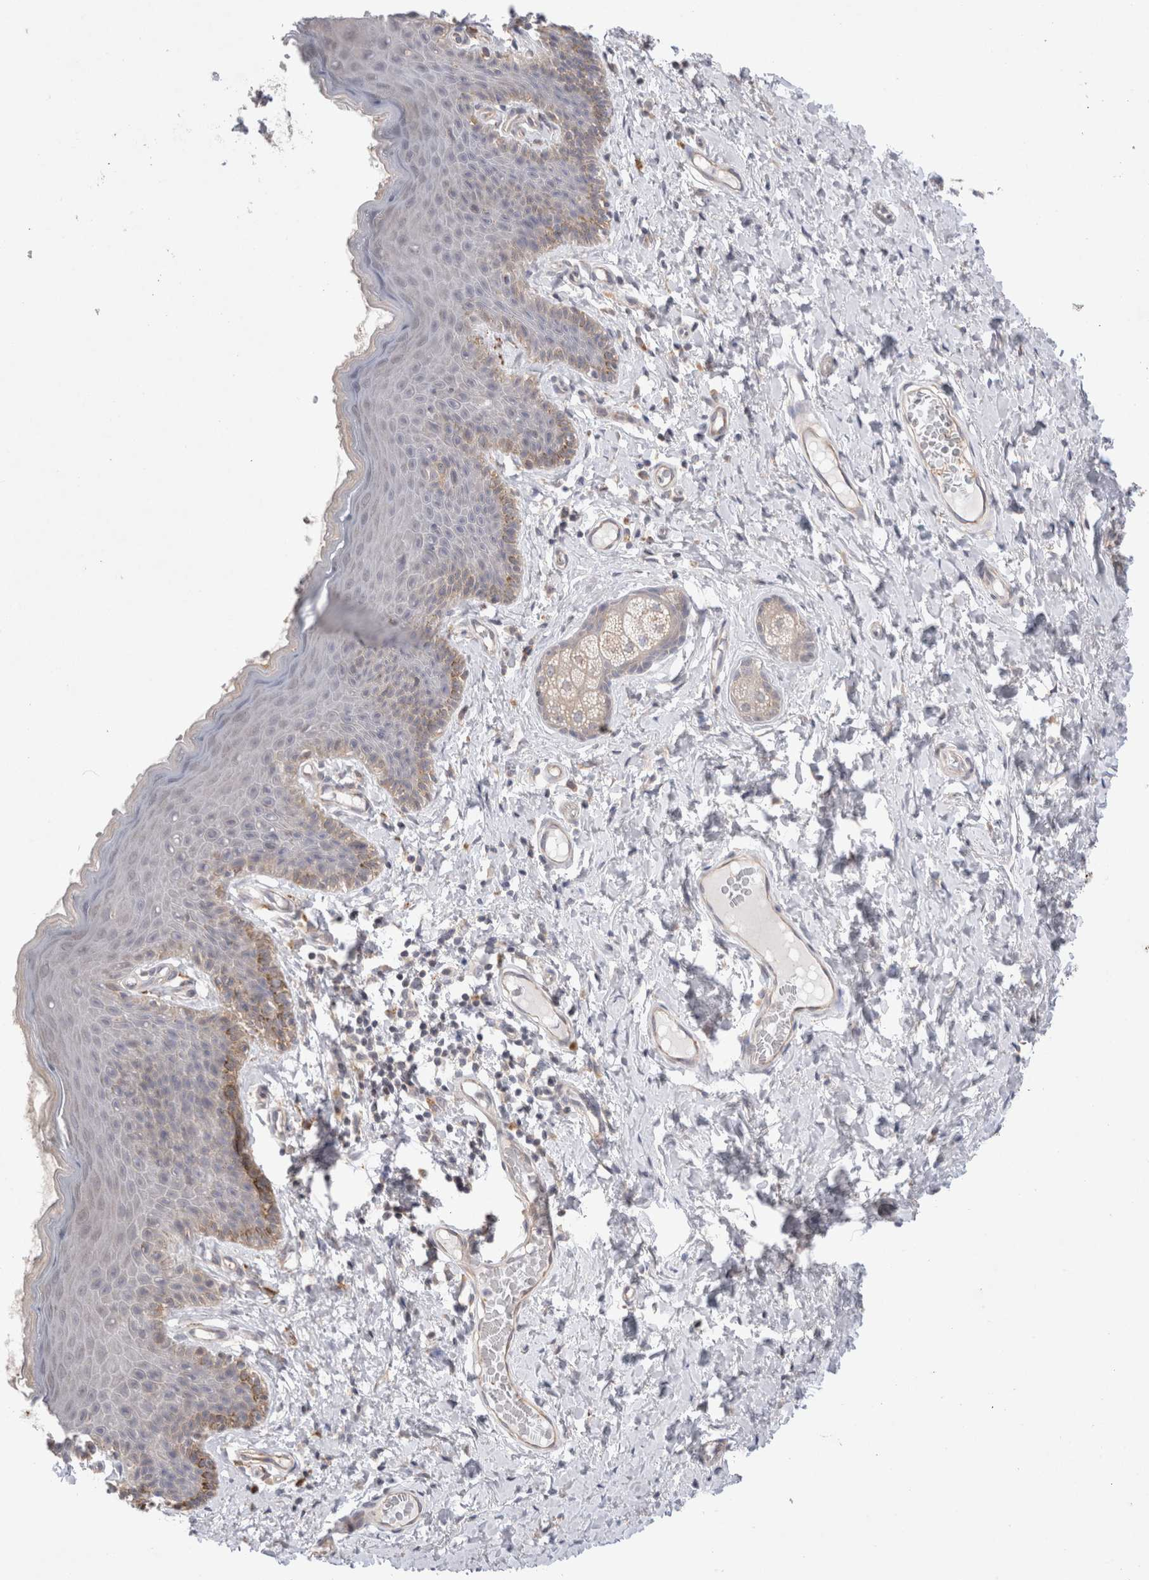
{"staining": {"intensity": "weak", "quantity": "<25%", "location": "cytoplasmic/membranous"}, "tissue": "skin", "cell_type": "Epidermal cells", "image_type": "normal", "snomed": [{"axis": "morphology", "description": "Normal tissue, NOS"}, {"axis": "topography", "description": "Vulva"}], "caption": "Immunohistochemistry (IHC) micrograph of benign human skin stained for a protein (brown), which shows no positivity in epidermal cells.", "gene": "NPC1", "patient": {"sex": "female", "age": 66}}